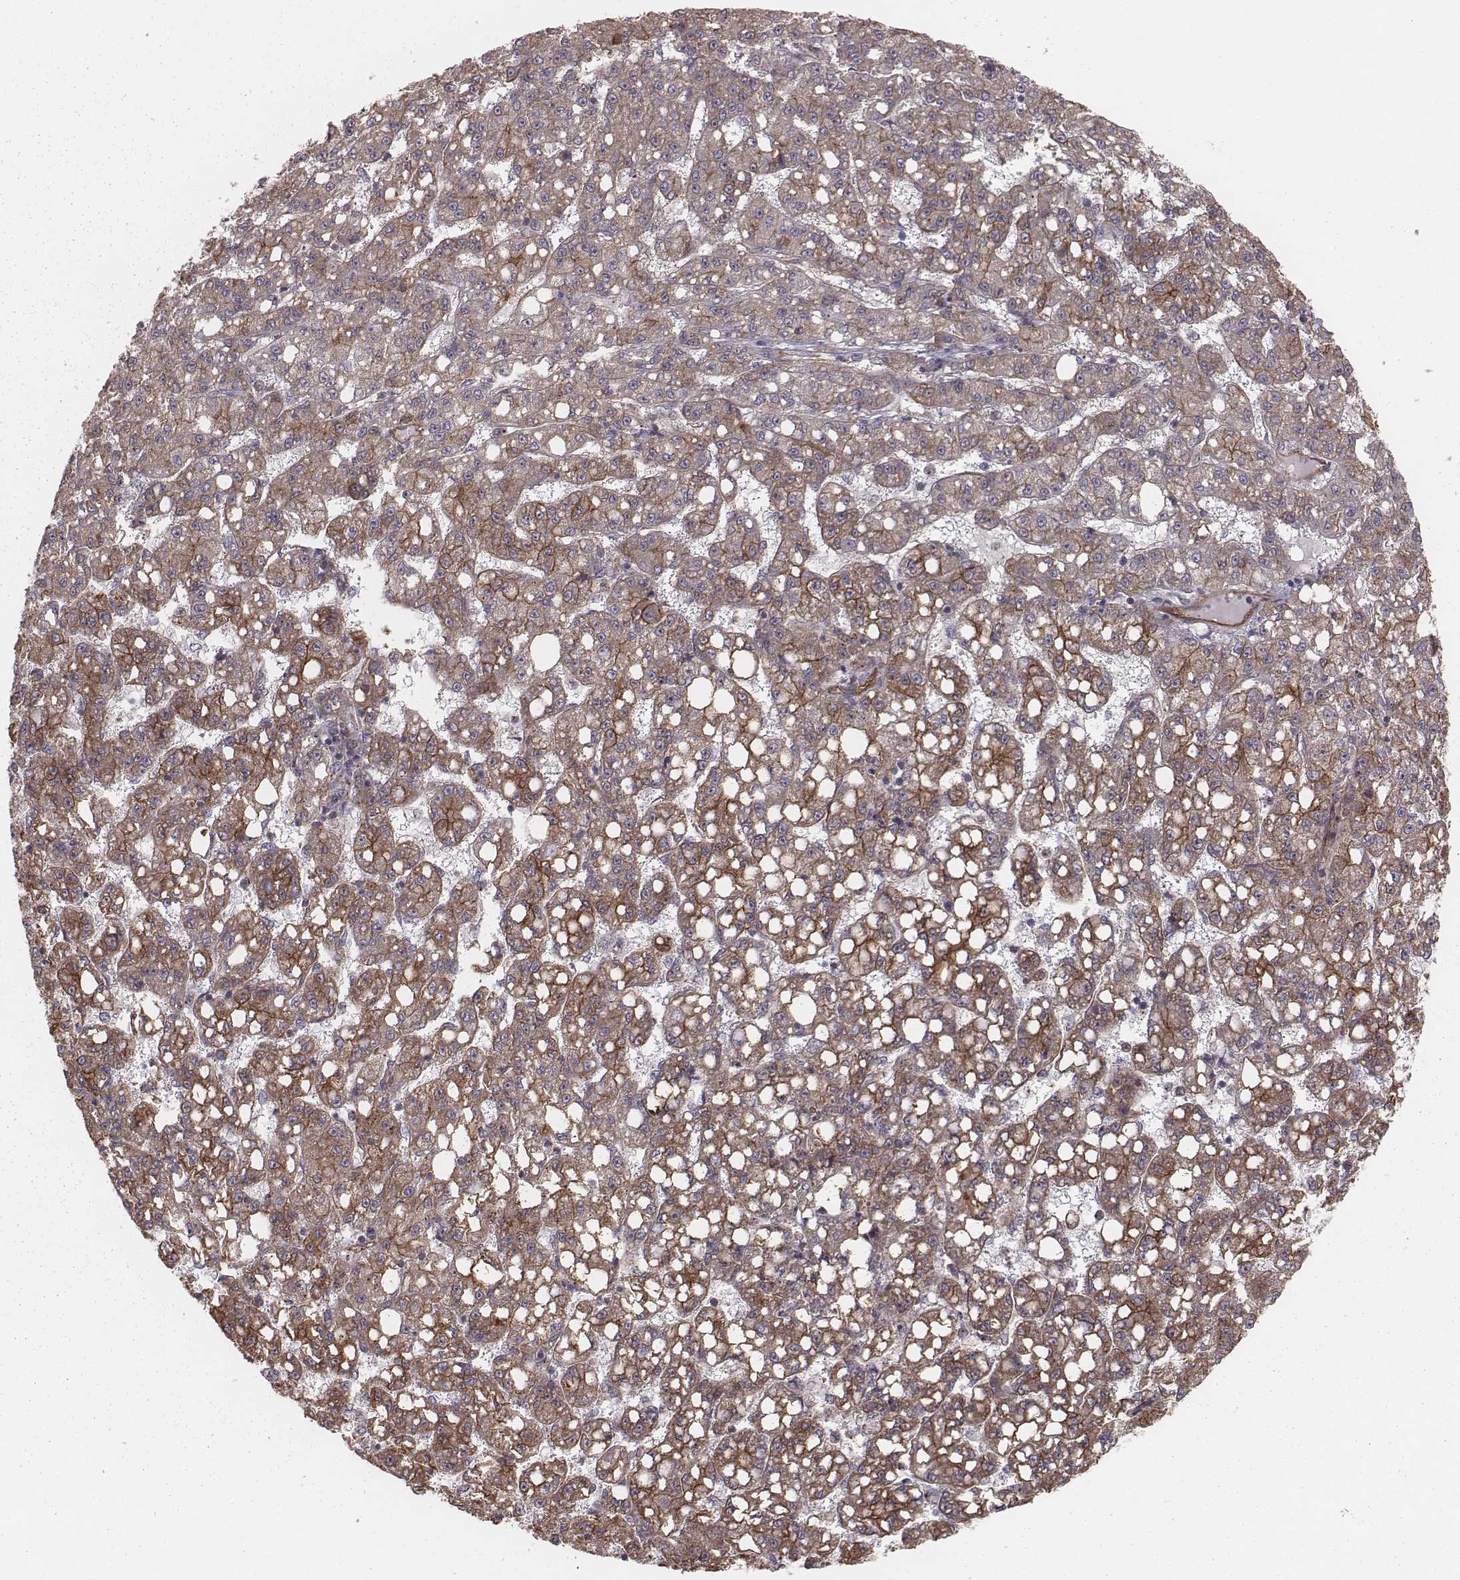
{"staining": {"intensity": "moderate", "quantity": "25%-75%", "location": "cytoplasmic/membranous"}, "tissue": "liver cancer", "cell_type": "Tumor cells", "image_type": "cancer", "snomed": [{"axis": "morphology", "description": "Carcinoma, Hepatocellular, NOS"}, {"axis": "topography", "description": "Liver"}], "caption": "Tumor cells reveal medium levels of moderate cytoplasmic/membranous expression in about 25%-75% of cells in human liver cancer.", "gene": "PALMD", "patient": {"sex": "female", "age": 65}}